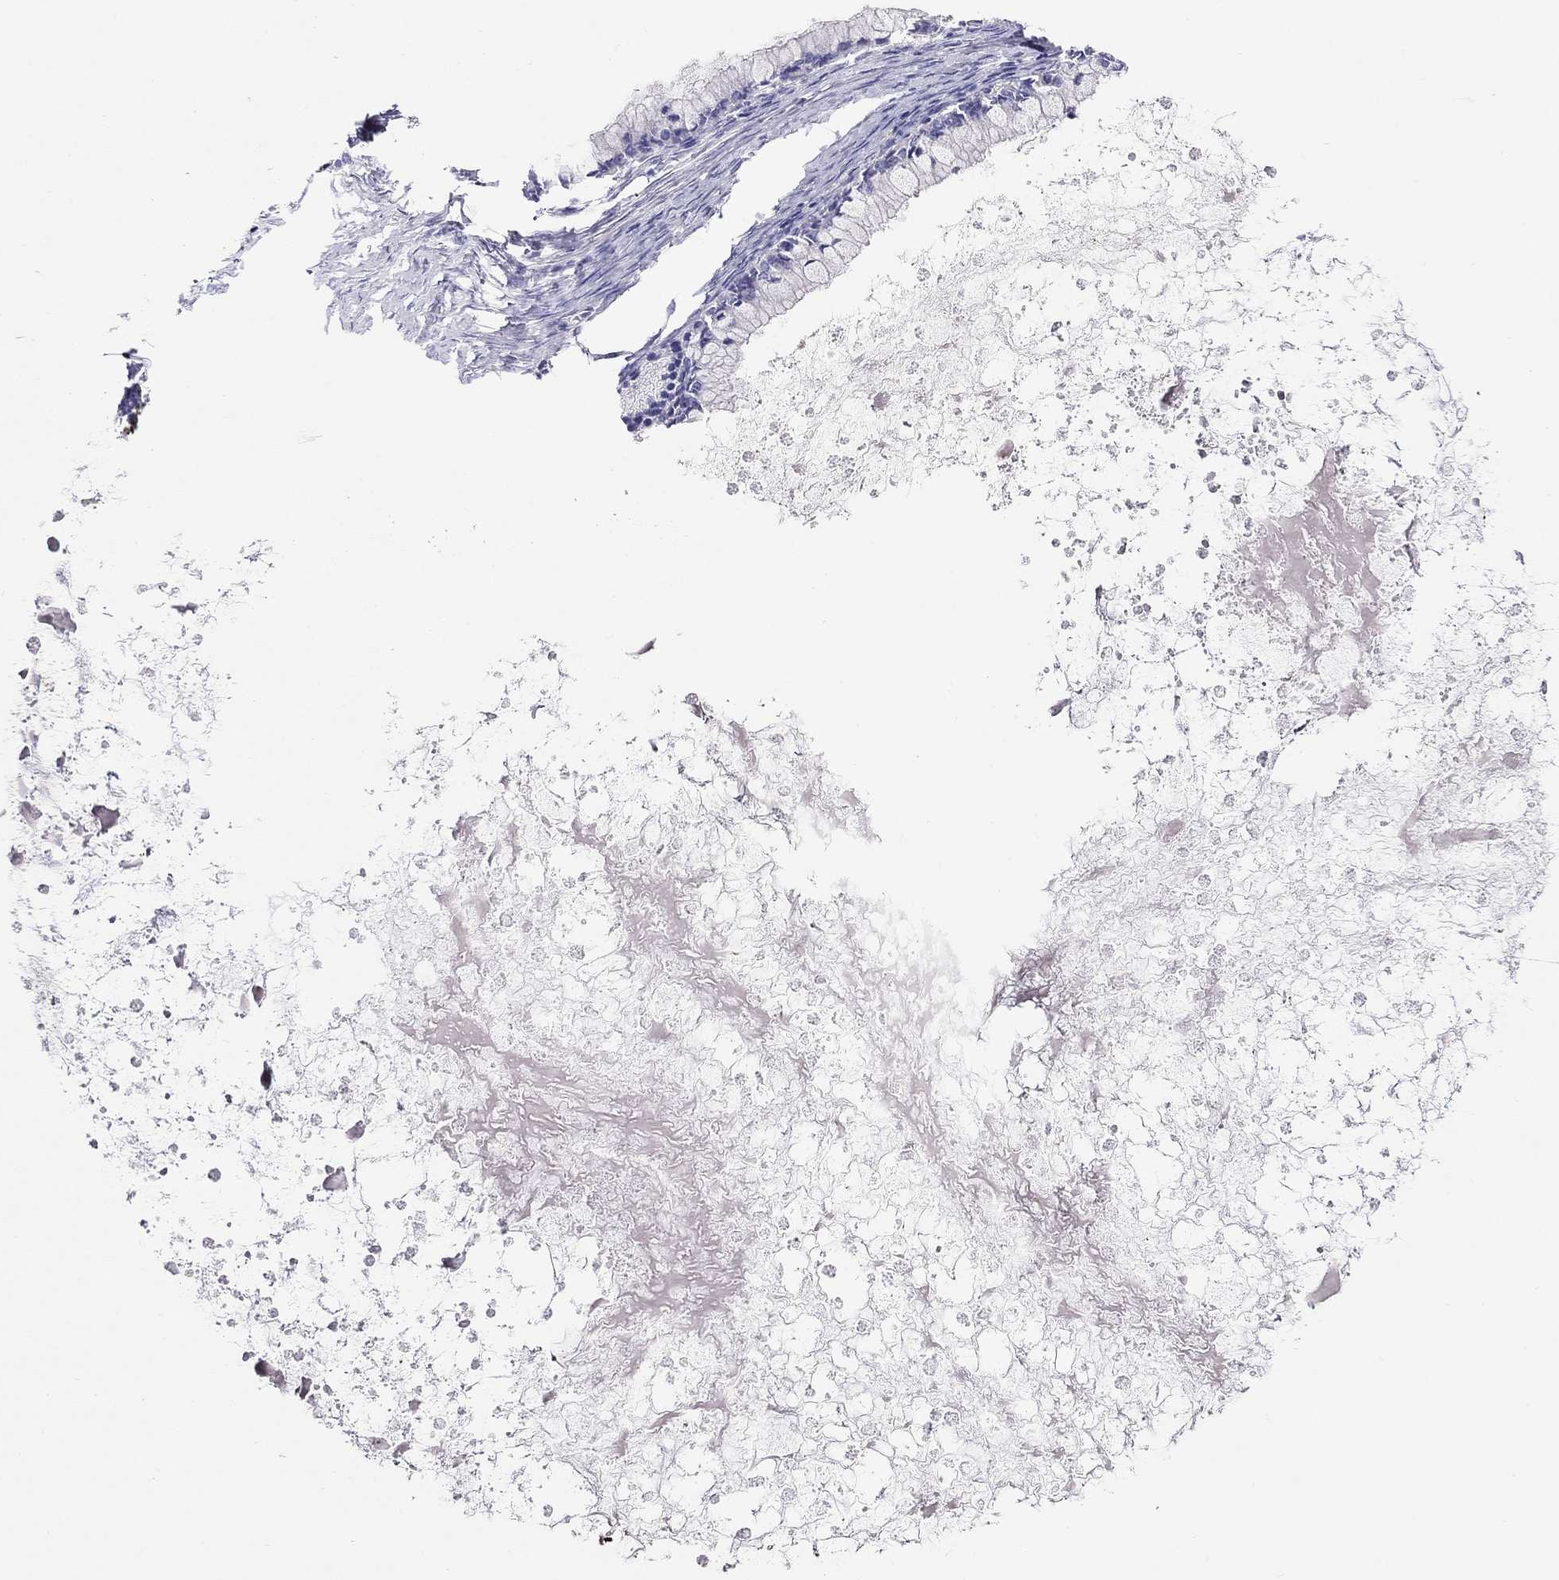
{"staining": {"intensity": "negative", "quantity": "none", "location": "none"}, "tissue": "ovarian cancer", "cell_type": "Tumor cells", "image_type": "cancer", "snomed": [{"axis": "morphology", "description": "Cystadenocarcinoma, mucinous, NOS"}, {"axis": "topography", "description": "Ovary"}], "caption": "Protein analysis of mucinous cystadenocarcinoma (ovarian) displays no significant expression in tumor cells.", "gene": "SLC46A2", "patient": {"sex": "female", "age": 67}}